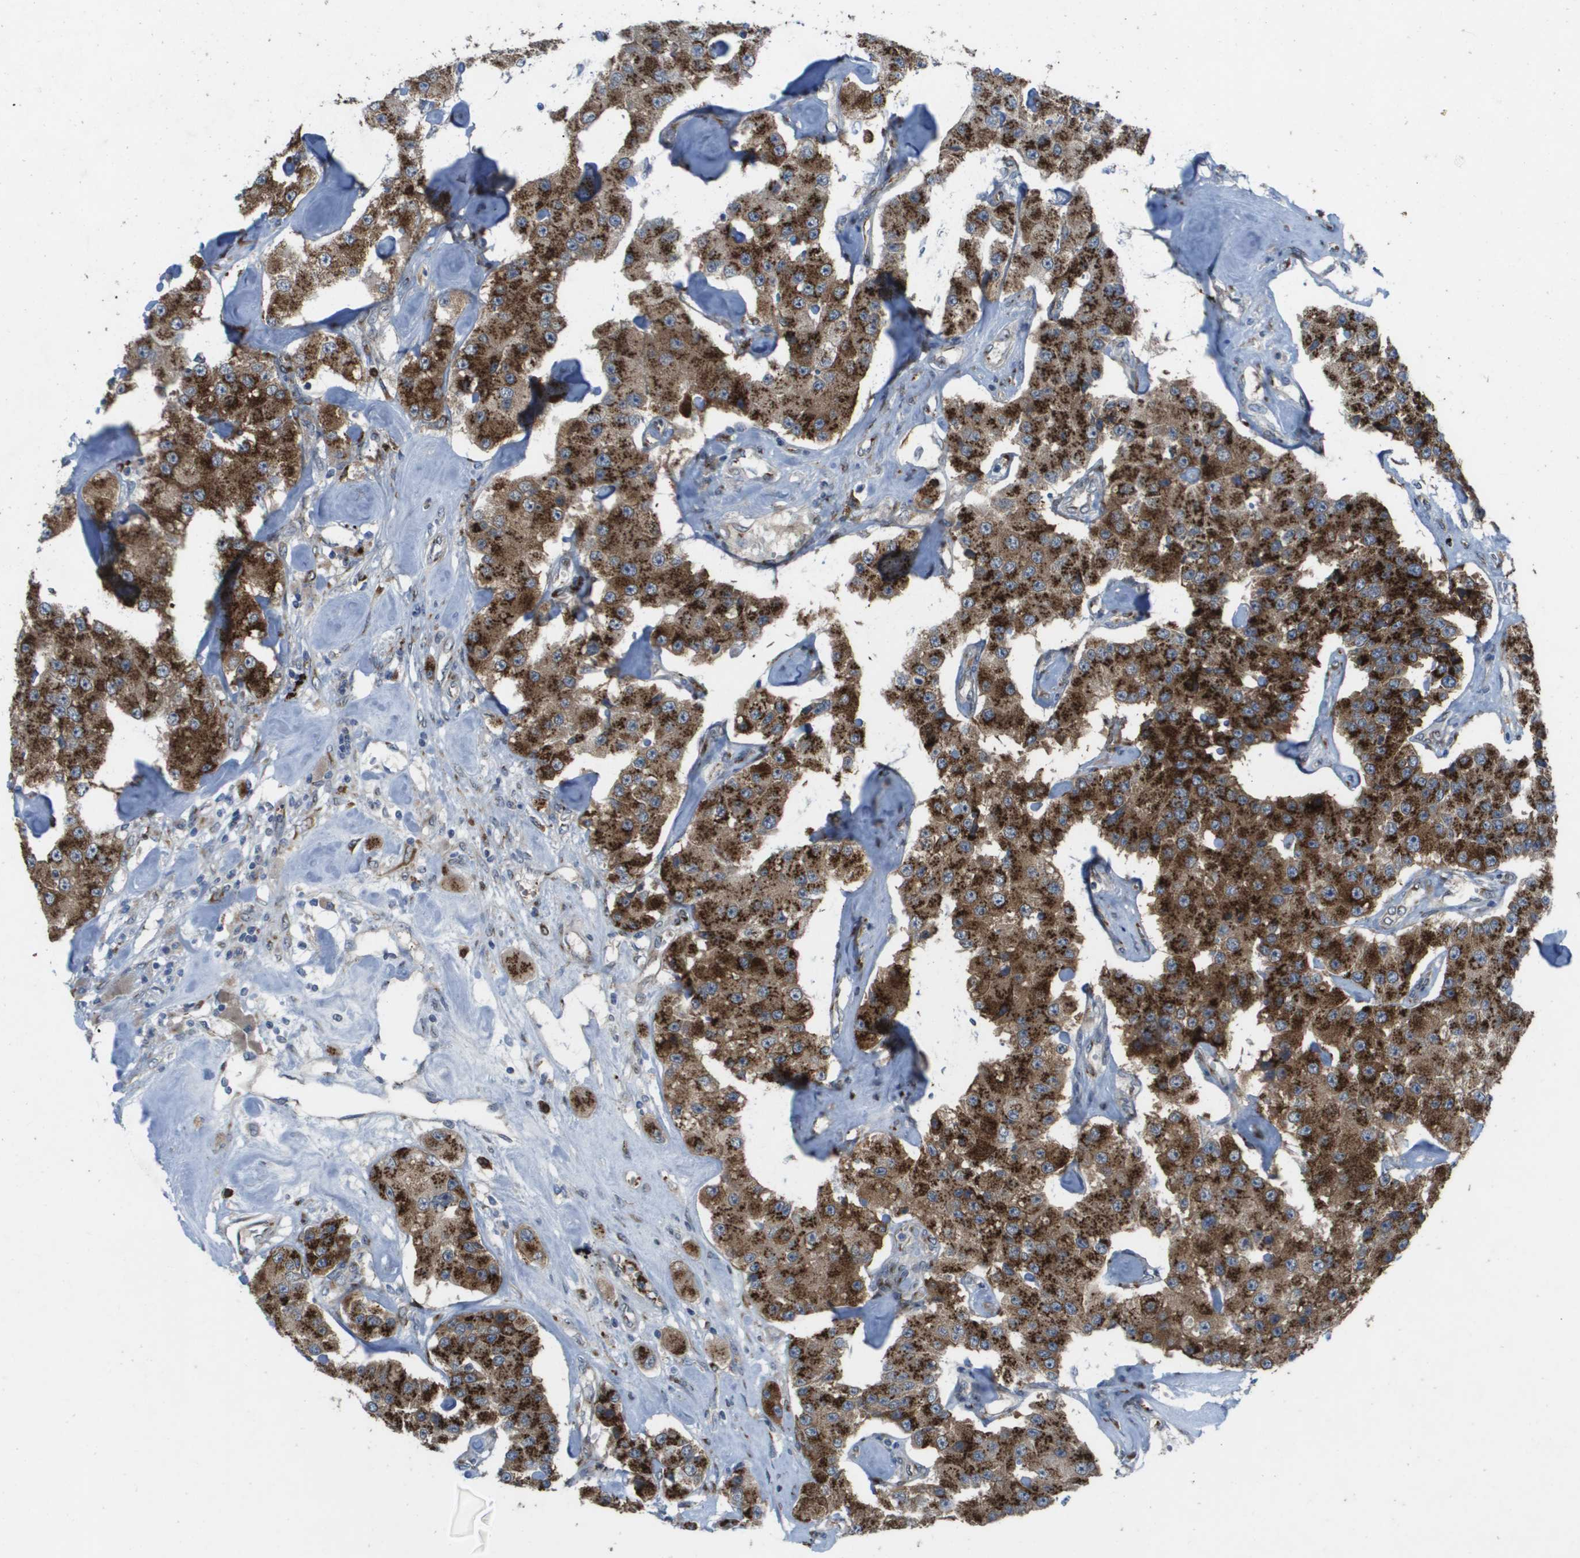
{"staining": {"intensity": "strong", "quantity": ">75%", "location": "cytoplasmic/membranous"}, "tissue": "carcinoid", "cell_type": "Tumor cells", "image_type": "cancer", "snomed": [{"axis": "morphology", "description": "Carcinoid, malignant, NOS"}, {"axis": "topography", "description": "Pancreas"}], "caption": "Tumor cells reveal high levels of strong cytoplasmic/membranous positivity in about >75% of cells in human carcinoid (malignant). (Stains: DAB in brown, nuclei in blue, Microscopy: brightfield microscopy at high magnification).", "gene": "QSOX2", "patient": {"sex": "male", "age": 41}}